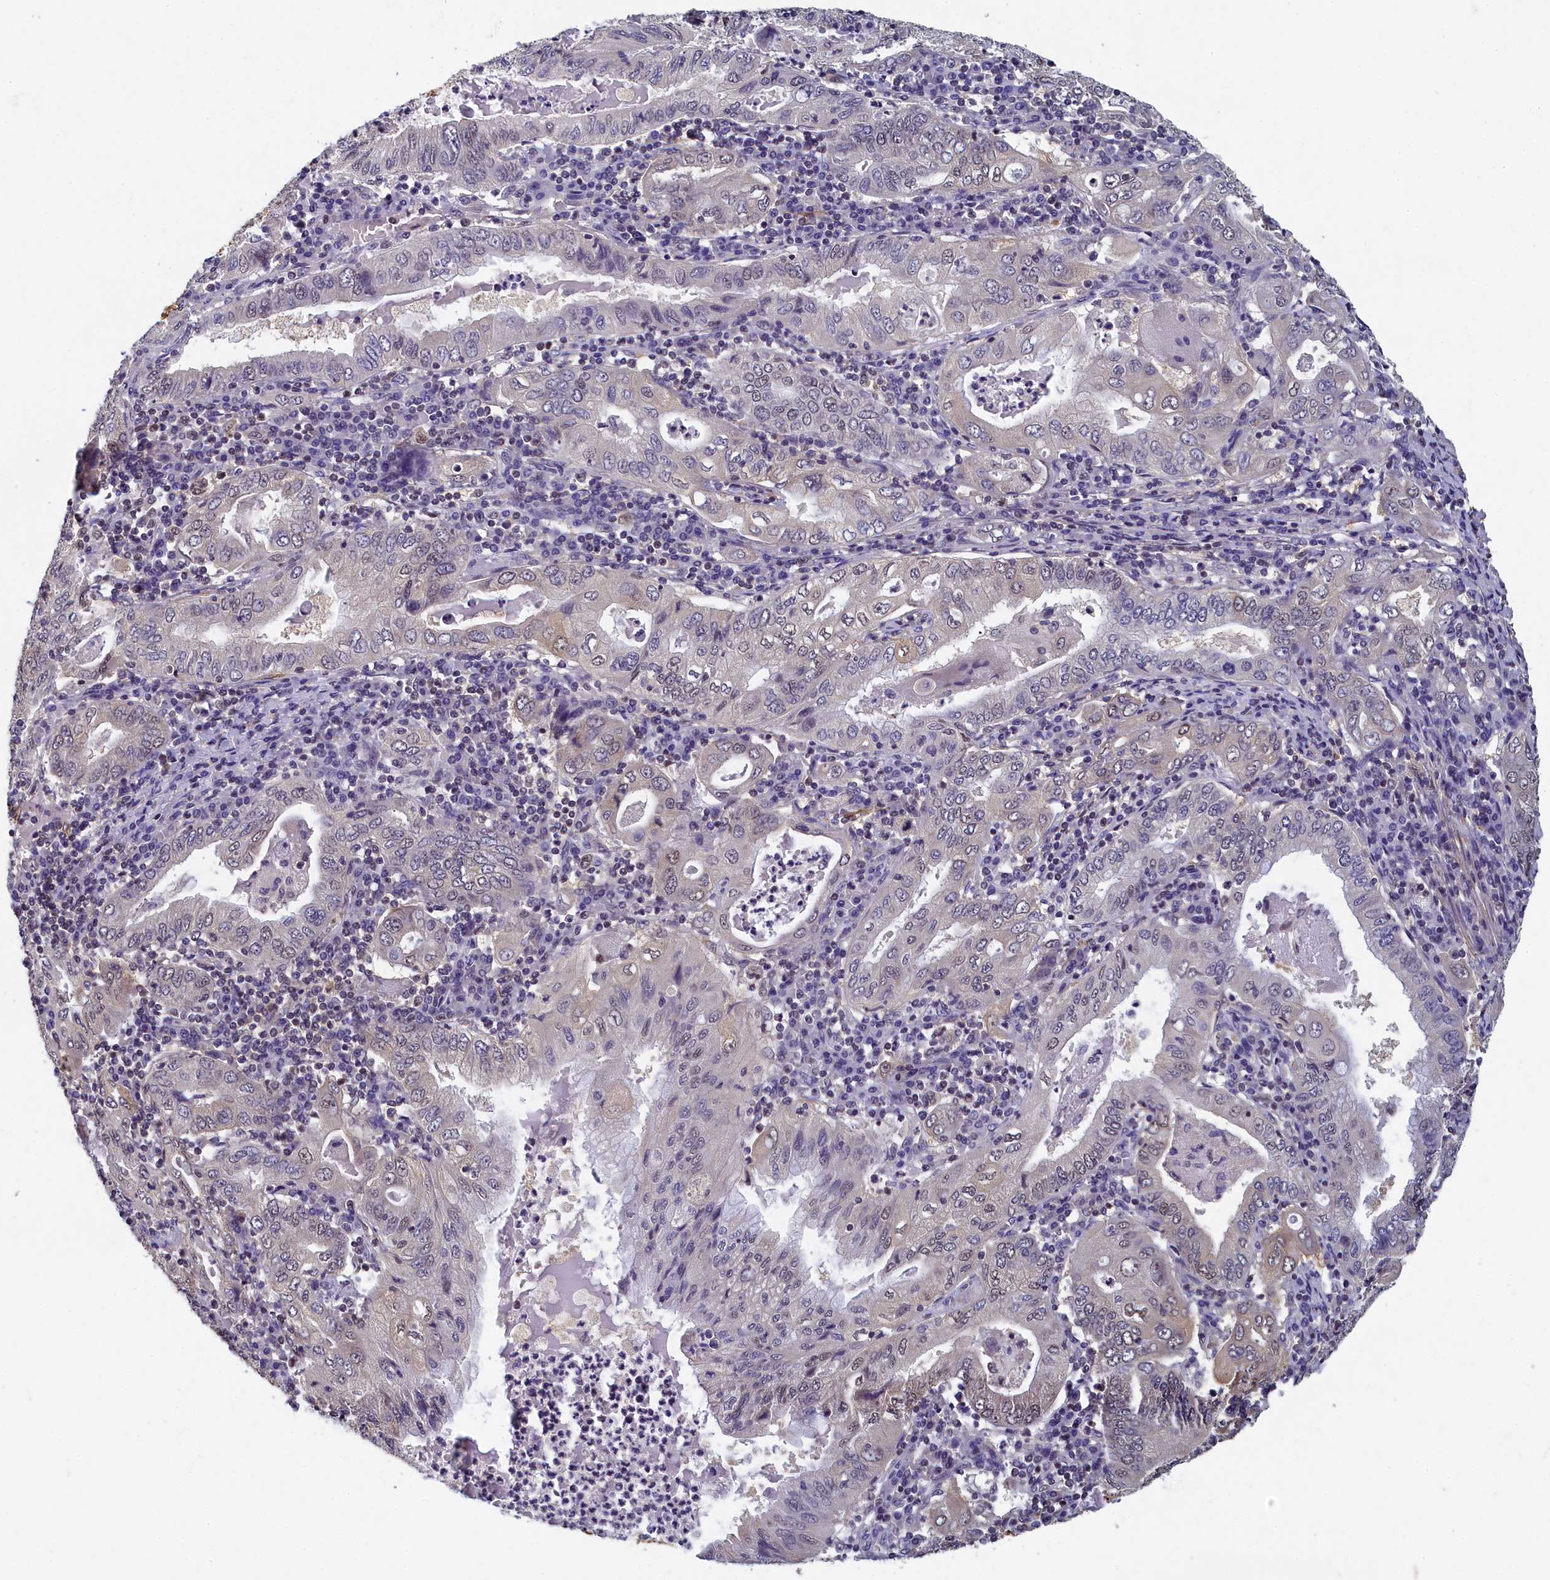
{"staining": {"intensity": "negative", "quantity": "none", "location": "none"}, "tissue": "stomach cancer", "cell_type": "Tumor cells", "image_type": "cancer", "snomed": [{"axis": "morphology", "description": "Normal tissue, NOS"}, {"axis": "morphology", "description": "Adenocarcinoma, NOS"}, {"axis": "topography", "description": "Esophagus"}, {"axis": "topography", "description": "Stomach, upper"}, {"axis": "topography", "description": "Peripheral nerve tissue"}], "caption": "This is a photomicrograph of IHC staining of stomach cancer (adenocarcinoma), which shows no positivity in tumor cells.", "gene": "TBCB", "patient": {"sex": "male", "age": 62}}